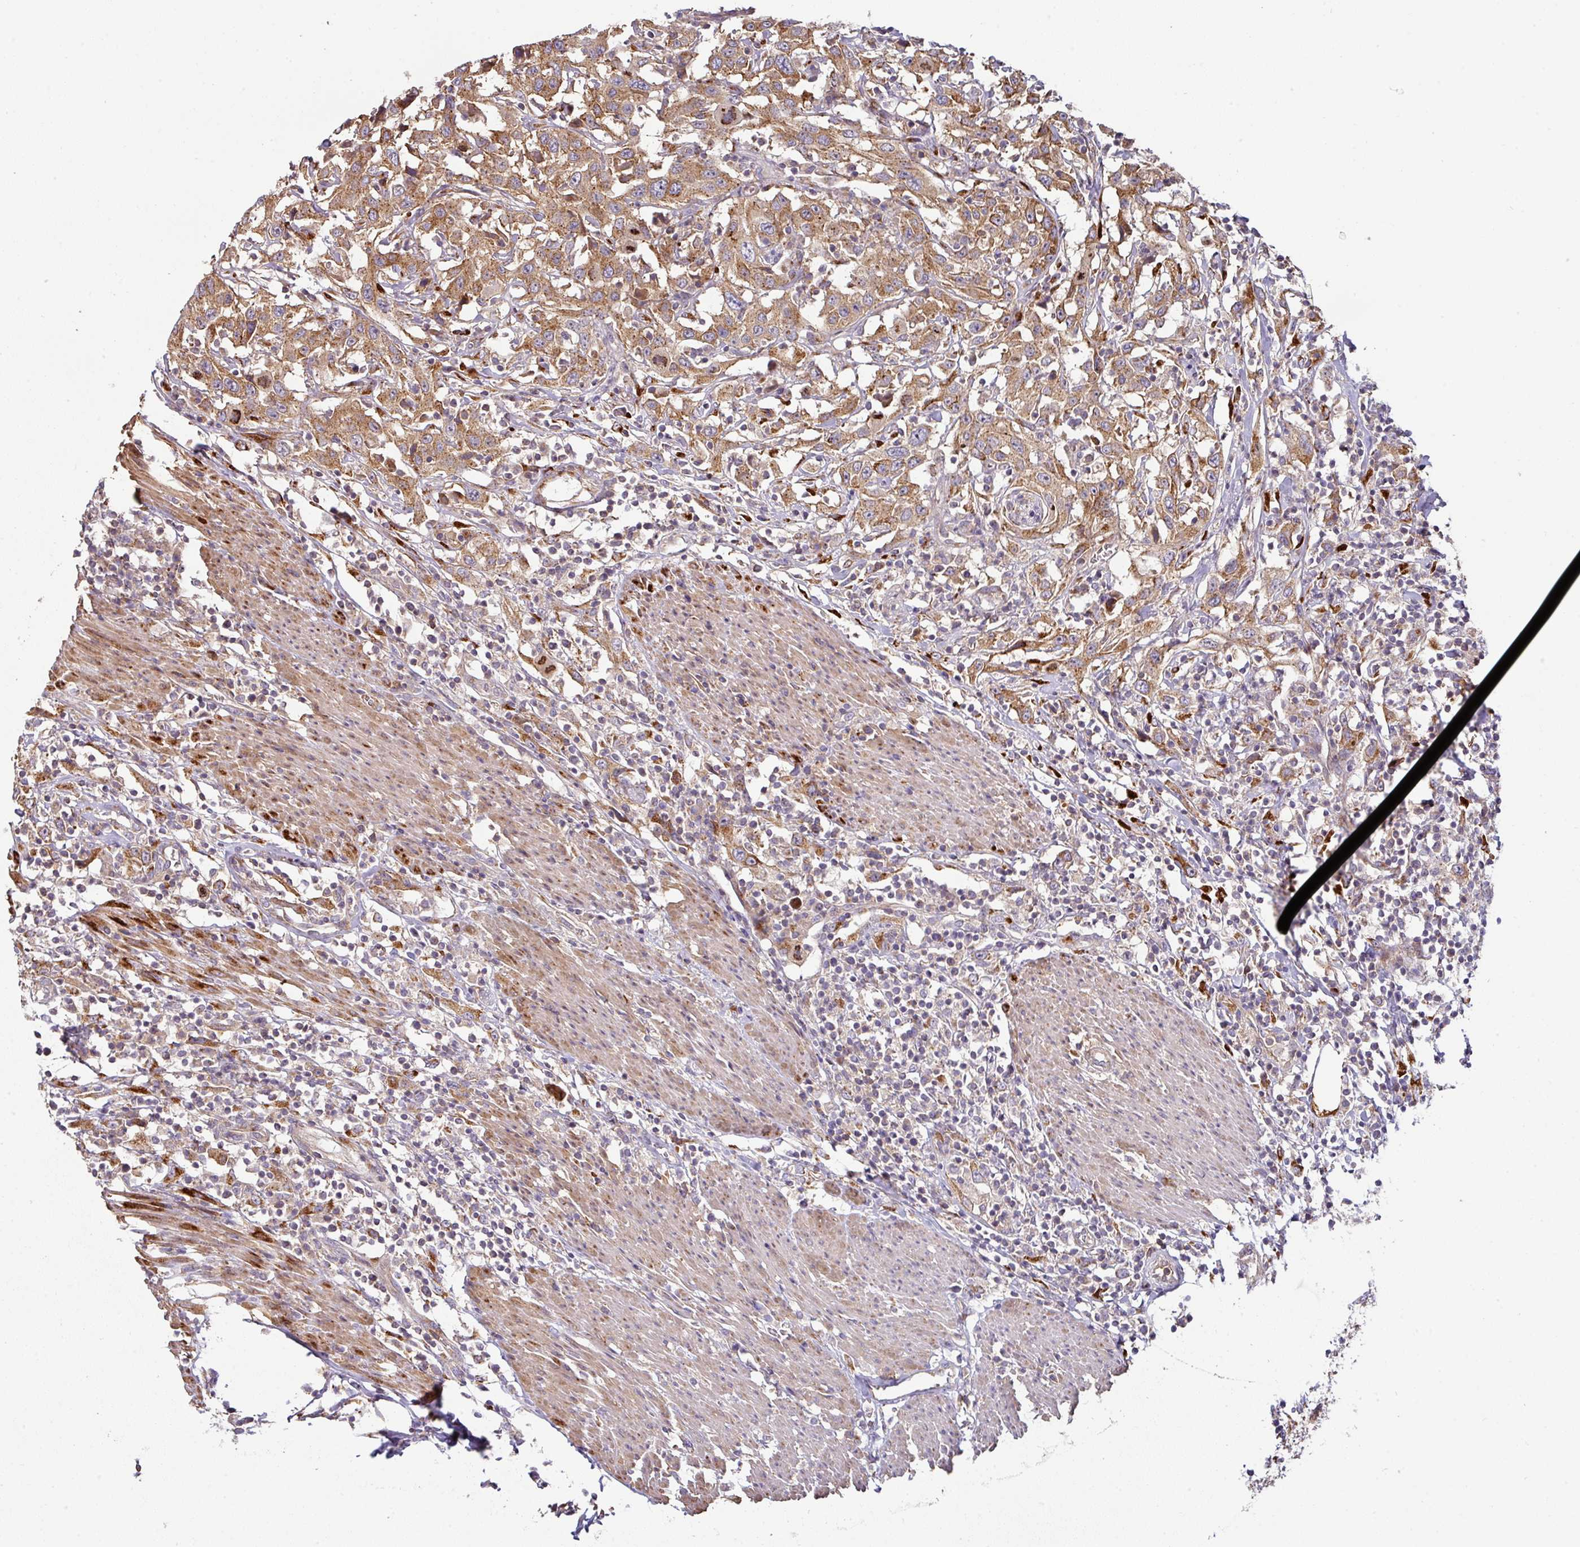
{"staining": {"intensity": "moderate", "quantity": ">75%", "location": "cytoplasmic/membranous"}, "tissue": "urothelial cancer", "cell_type": "Tumor cells", "image_type": "cancer", "snomed": [{"axis": "morphology", "description": "Urothelial carcinoma, High grade"}, {"axis": "topography", "description": "Urinary bladder"}], "caption": "A photomicrograph of urothelial cancer stained for a protein exhibits moderate cytoplasmic/membranous brown staining in tumor cells. Using DAB (3,3'-diaminobenzidine) (brown) and hematoxylin (blue) stains, captured at high magnification using brightfield microscopy.", "gene": "CASP2", "patient": {"sex": "male", "age": 61}}